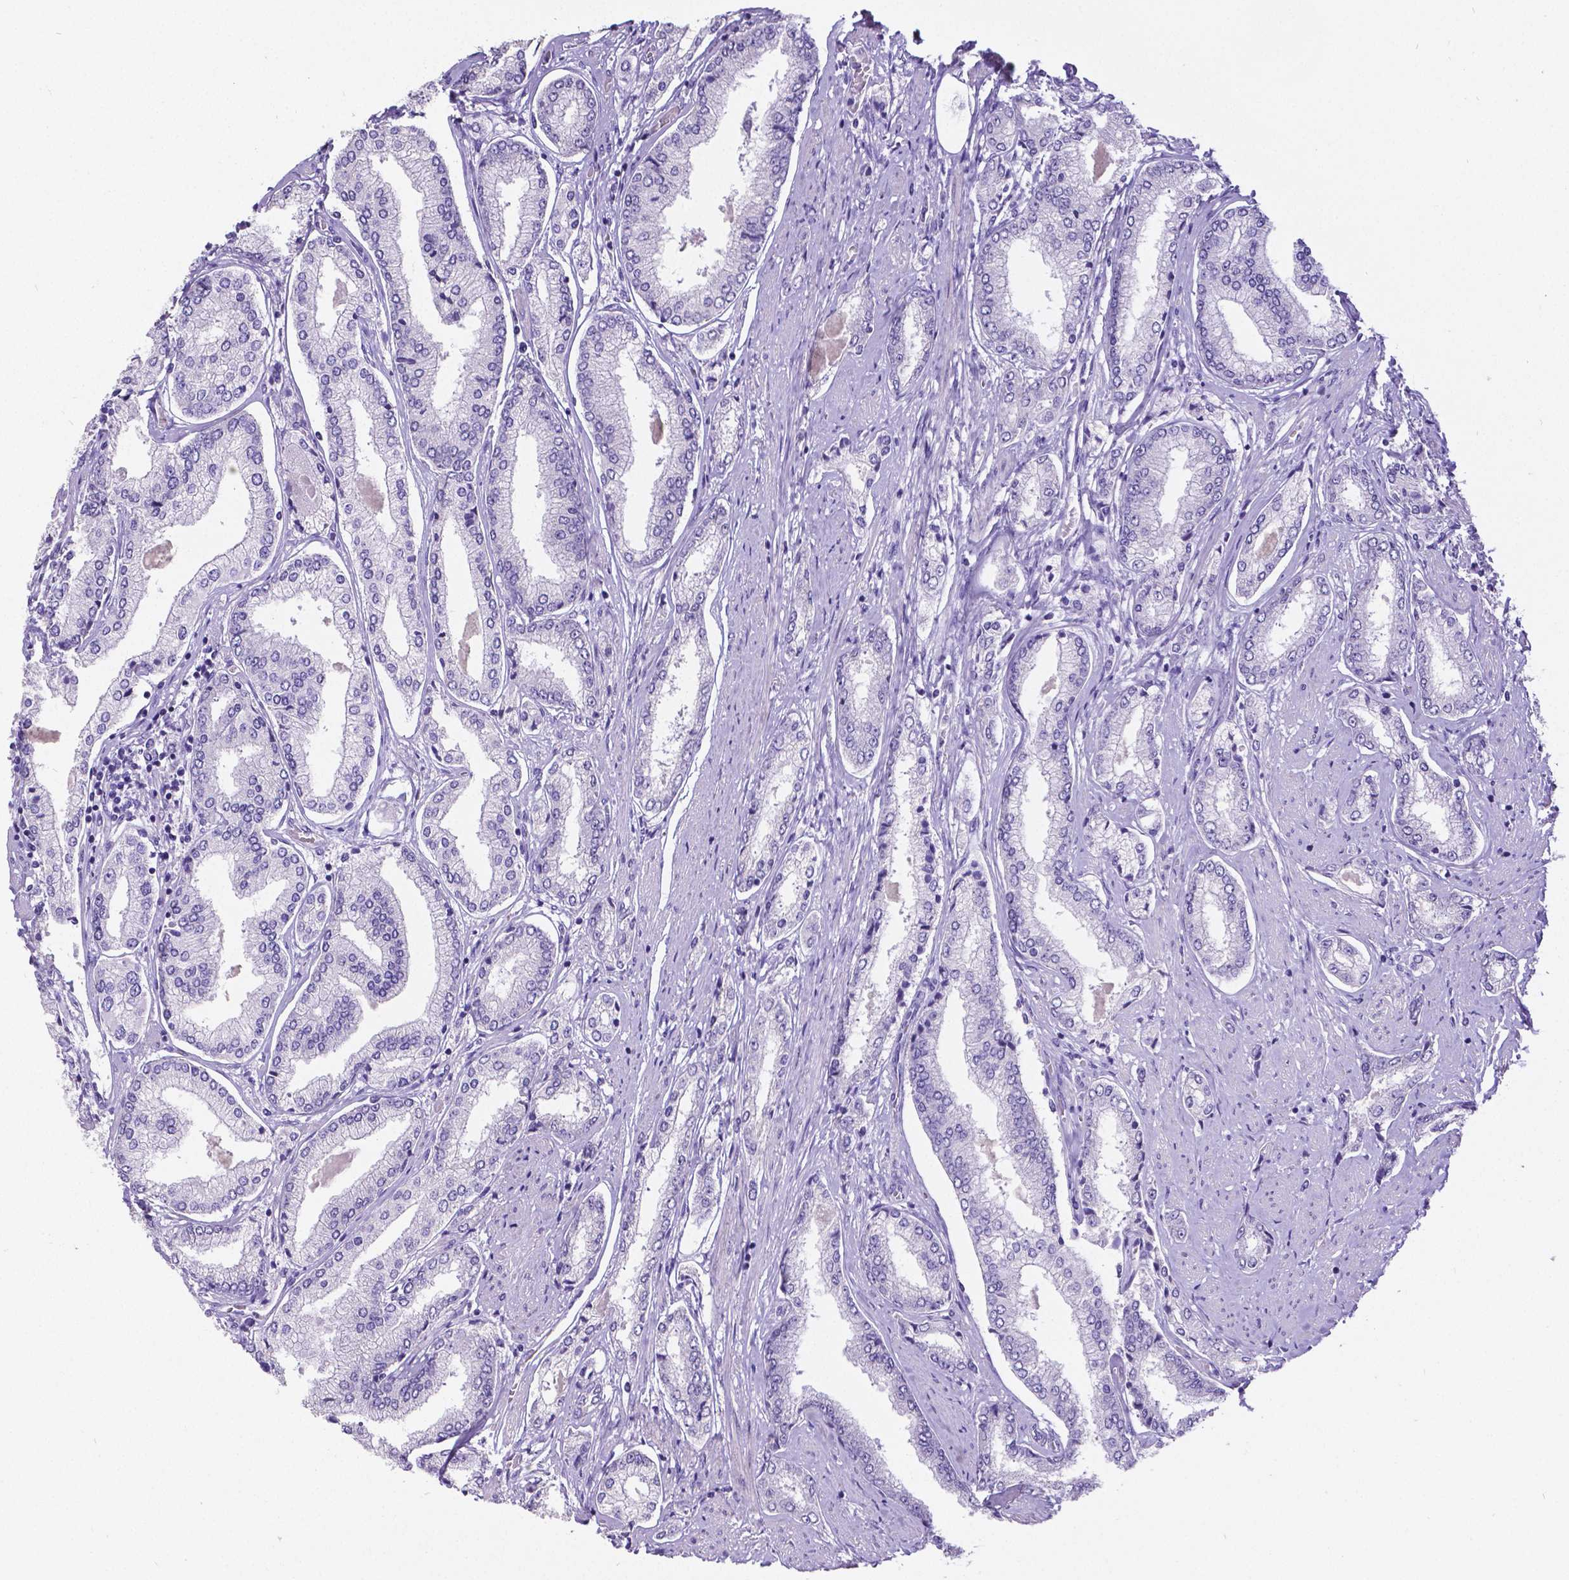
{"staining": {"intensity": "negative", "quantity": "none", "location": "none"}, "tissue": "prostate cancer", "cell_type": "Tumor cells", "image_type": "cancer", "snomed": [{"axis": "morphology", "description": "Adenocarcinoma, NOS"}, {"axis": "topography", "description": "Prostate"}], "caption": "Prostate adenocarcinoma was stained to show a protein in brown. There is no significant positivity in tumor cells. (DAB (3,3'-diaminobenzidine) IHC with hematoxylin counter stain).", "gene": "SATB2", "patient": {"sex": "male", "age": 63}}